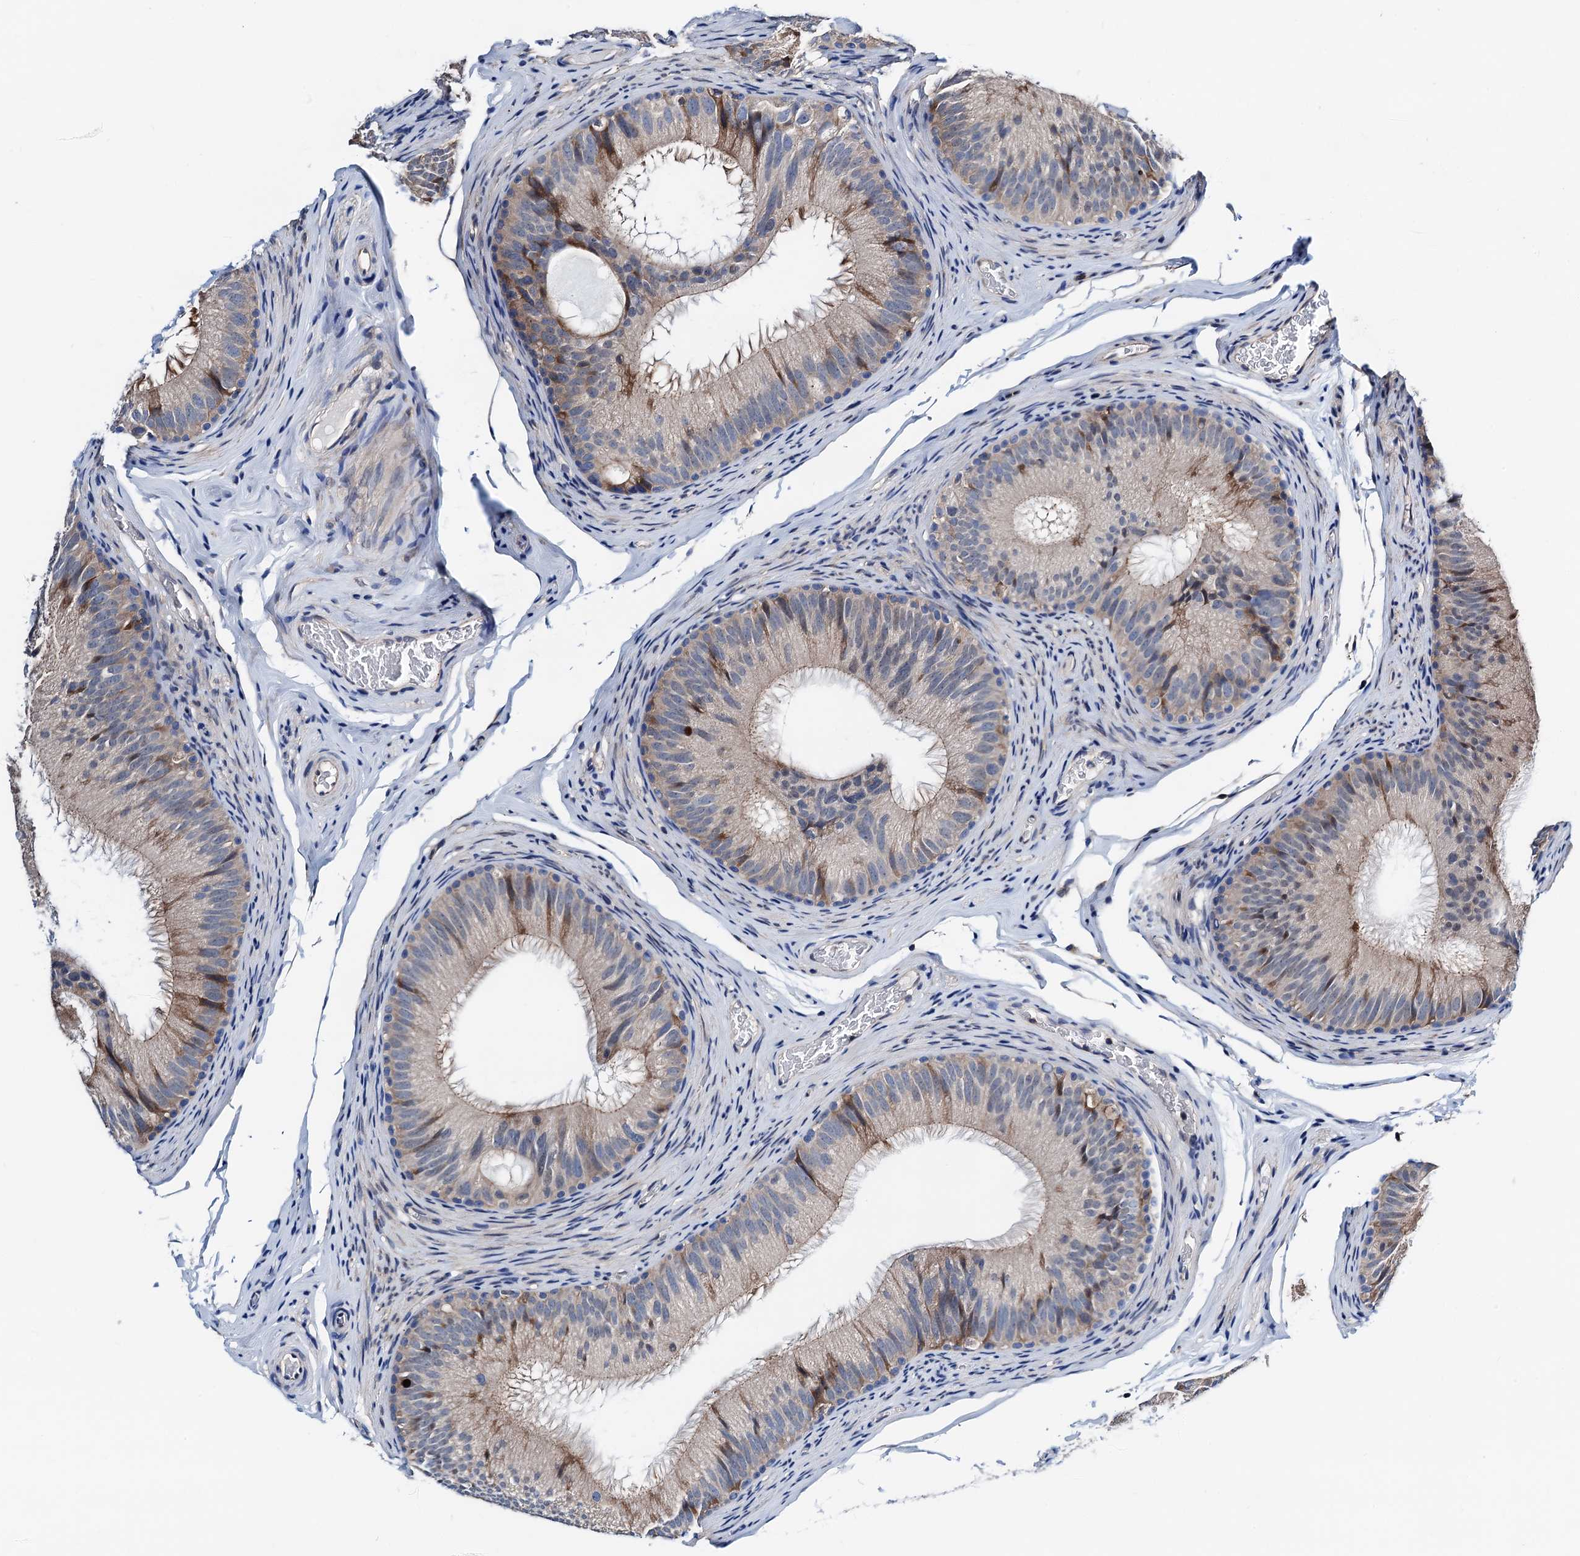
{"staining": {"intensity": "weak", "quantity": "25%-75%", "location": "cytoplasmic/membranous"}, "tissue": "epididymis", "cell_type": "Glandular cells", "image_type": "normal", "snomed": [{"axis": "morphology", "description": "Normal tissue, NOS"}, {"axis": "topography", "description": "Epididymis"}], "caption": "The photomicrograph displays a brown stain indicating the presence of a protein in the cytoplasmic/membranous of glandular cells in epididymis. Immunohistochemistry stains the protein in brown and the nuclei are stained blue.", "gene": "GCOM1", "patient": {"sex": "male", "age": 34}}